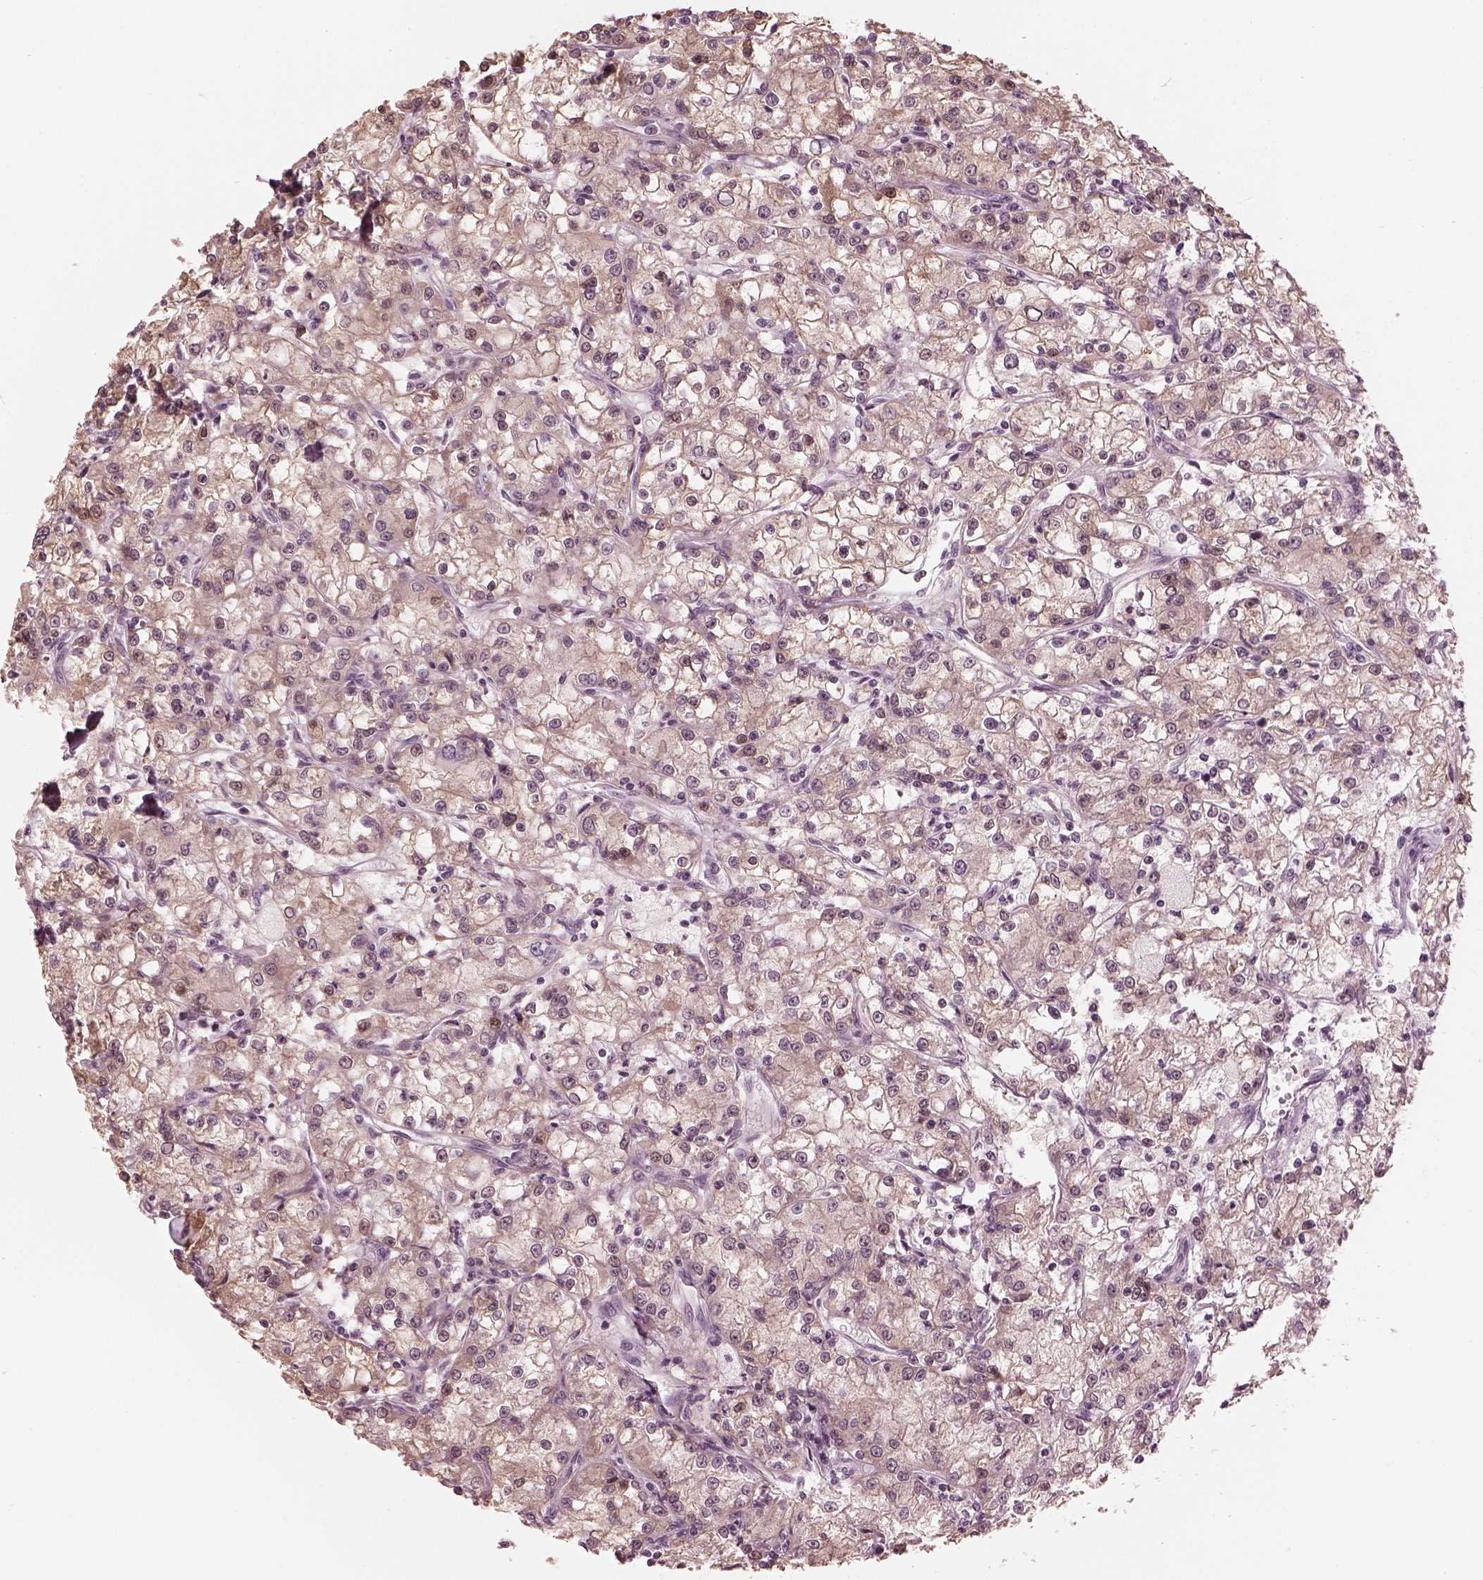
{"staining": {"intensity": "weak", "quantity": ">75%", "location": "cytoplasmic/membranous"}, "tissue": "renal cancer", "cell_type": "Tumor cells", "image_type": "cancer", "snomed": [{"axis": "morphology", "description": "Adenocarcinoma, NOS"}, {"axis": "topography", "description": "Kidney"}], "caption": "A low amount of weak cytoplasmic/membranous expression is present in approximately >75% of tumor cells in renal adenocarcinoma tissue.", "gene": "IQCG", "patient": {"sex": "female", "age": 59}}